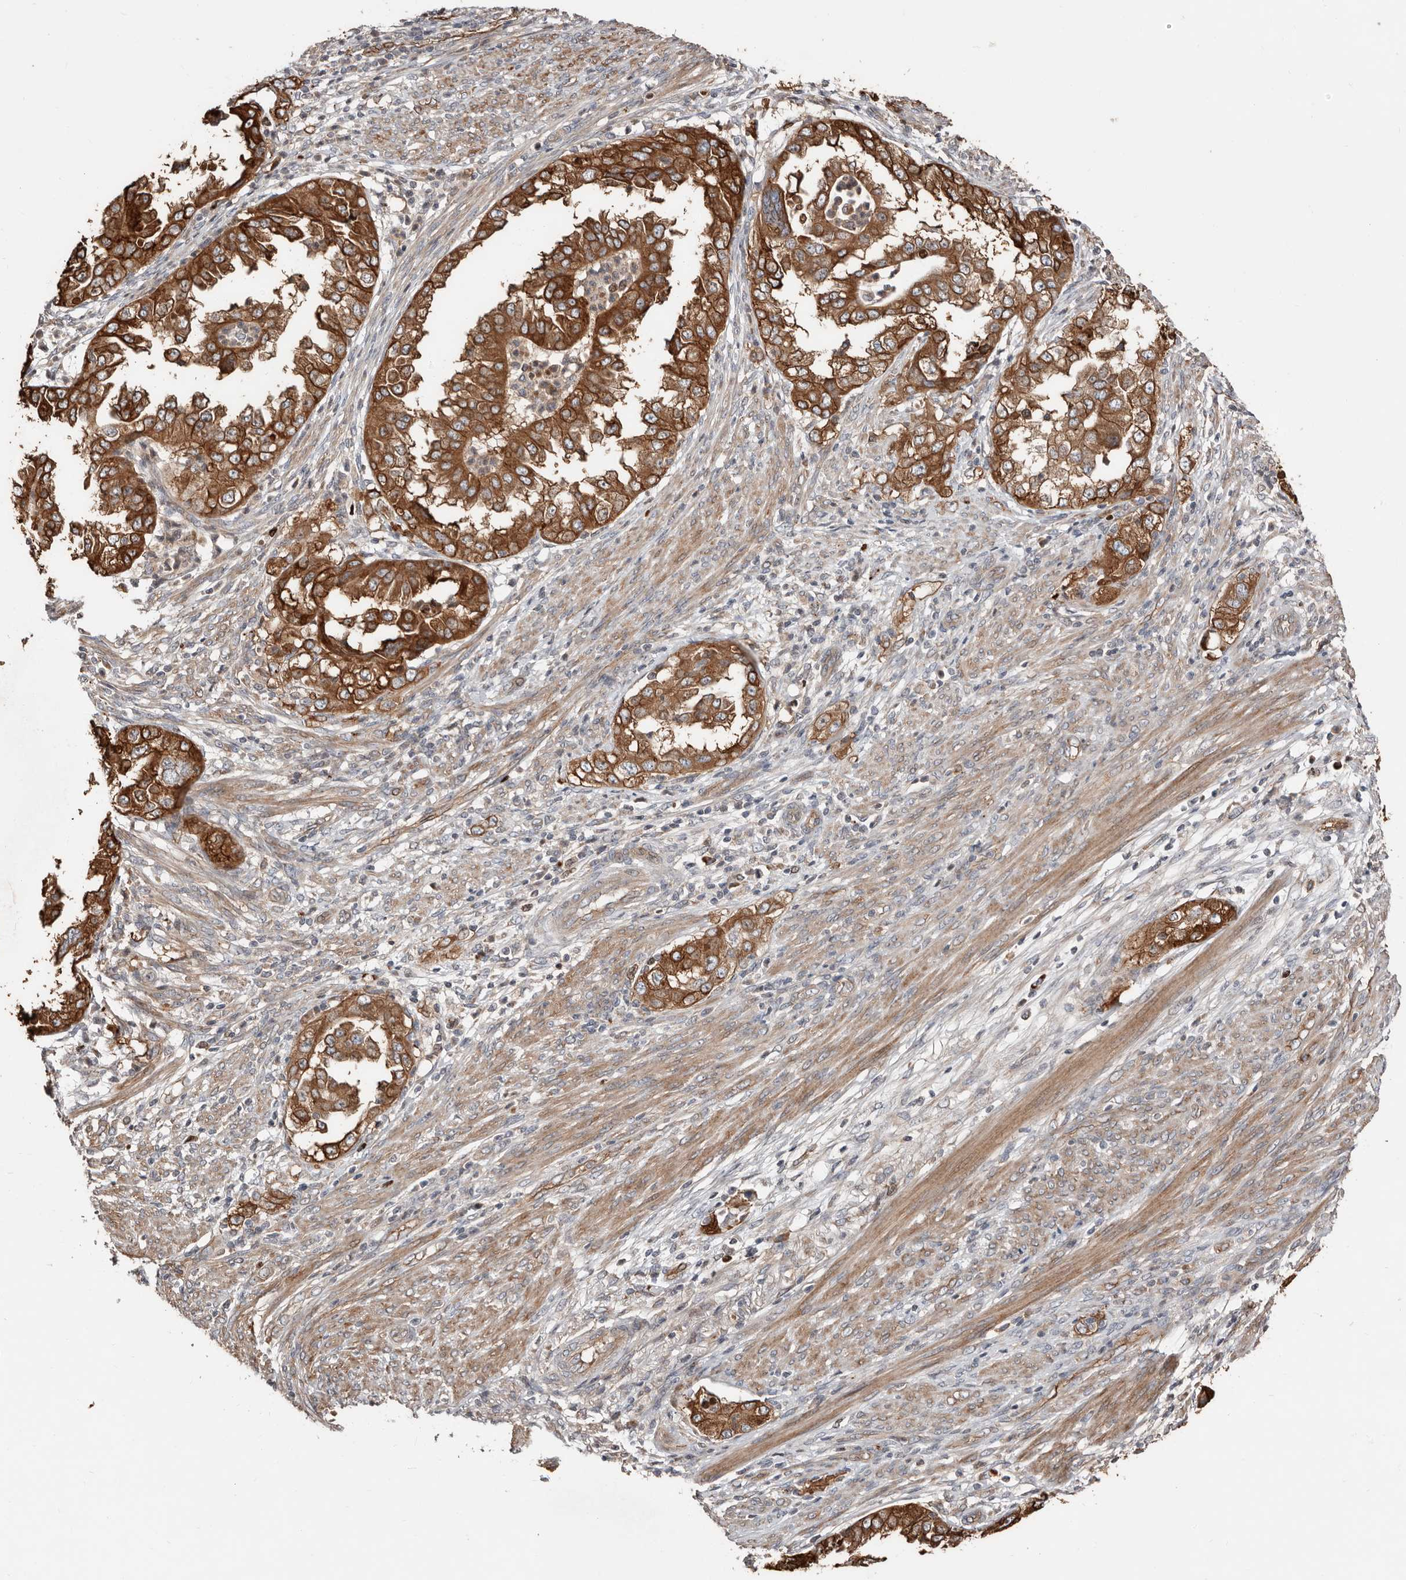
{"staining": {"intensity": "strong", "quantity": ">75%", "location": "cytoplasmic/membranous"}, "tissue": "endometrial cancer", "cell_type": "Tumor cells", "image_type": "cancer", "snomed": [{"axis": "morphology", "description": "Adenocarcinoma, NOS"}, {"axis": "topography", "description": "Endometrium"}], "caption": "High-magnification brightfield microscopy of adenocarcinoma (endometrial) stained with DAB (brown) and counterstained with hematoxylin (blue). tumor cells exhibit strong cytoplasmic/membranous staining is appreciated in approximately>75% of cells.", "gene": "SMYD4", "patient": {"sex": "female", "age": 85}}